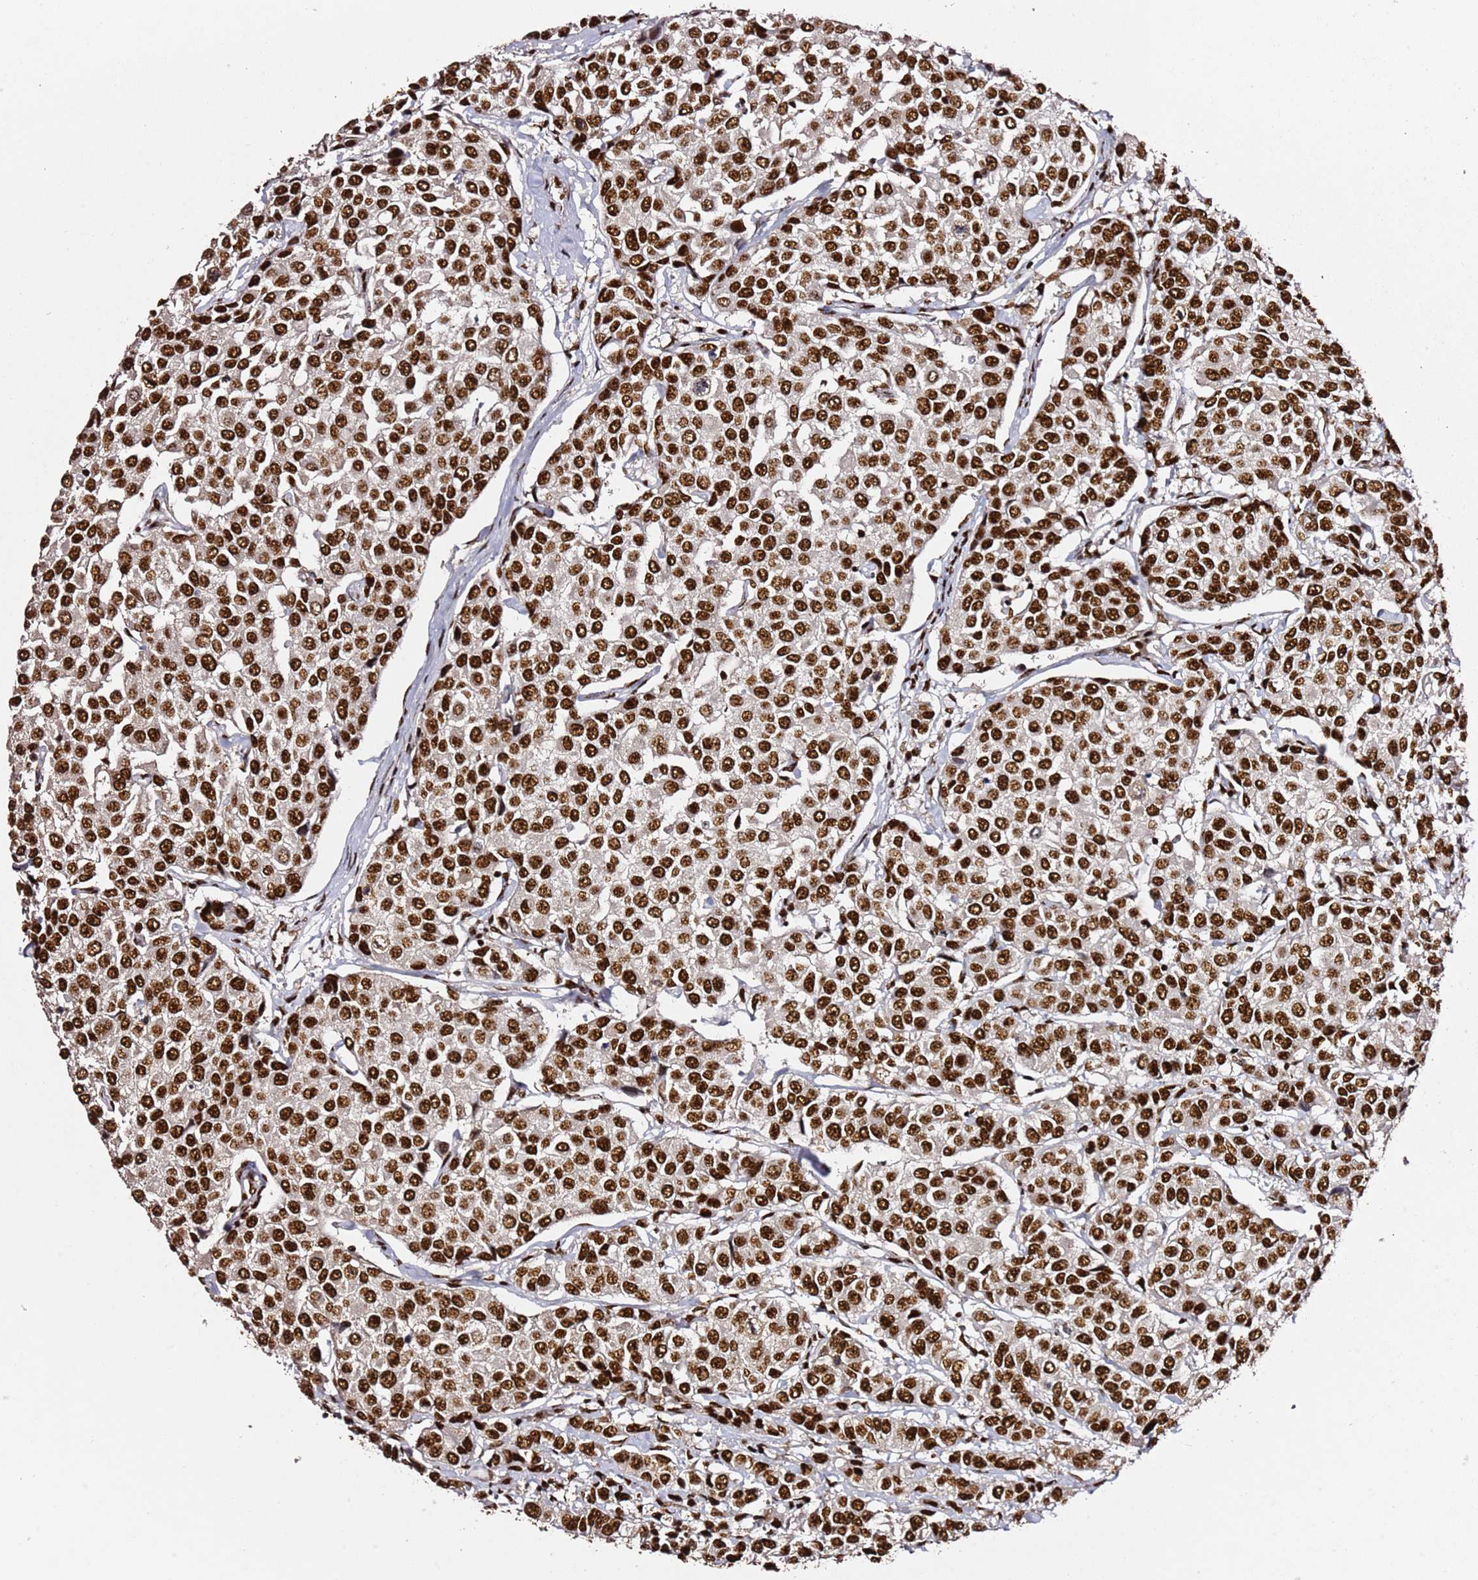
{"staining": {"intensity": "strong", "quantity": ">75%", "location": "nuclear"}, "tissue": "breast cancer", "cell_type": "Tumor cells", "image_type": "cancer", "snomed": [{"axis": "morphology", "description": "Duct carcinoma"}, {"axis": "topography", "description": "Breast"}], "caption": "Immunohistochemical staining of human breast cancer reveals high levels of strong nuclear protein staining in approximately >75% of tumor cells. (DAB IHC, brown staining for protein, blue staining for nuclei).", "gene": "C6orf226", "patient": {"sex": "female", "age": 55}}